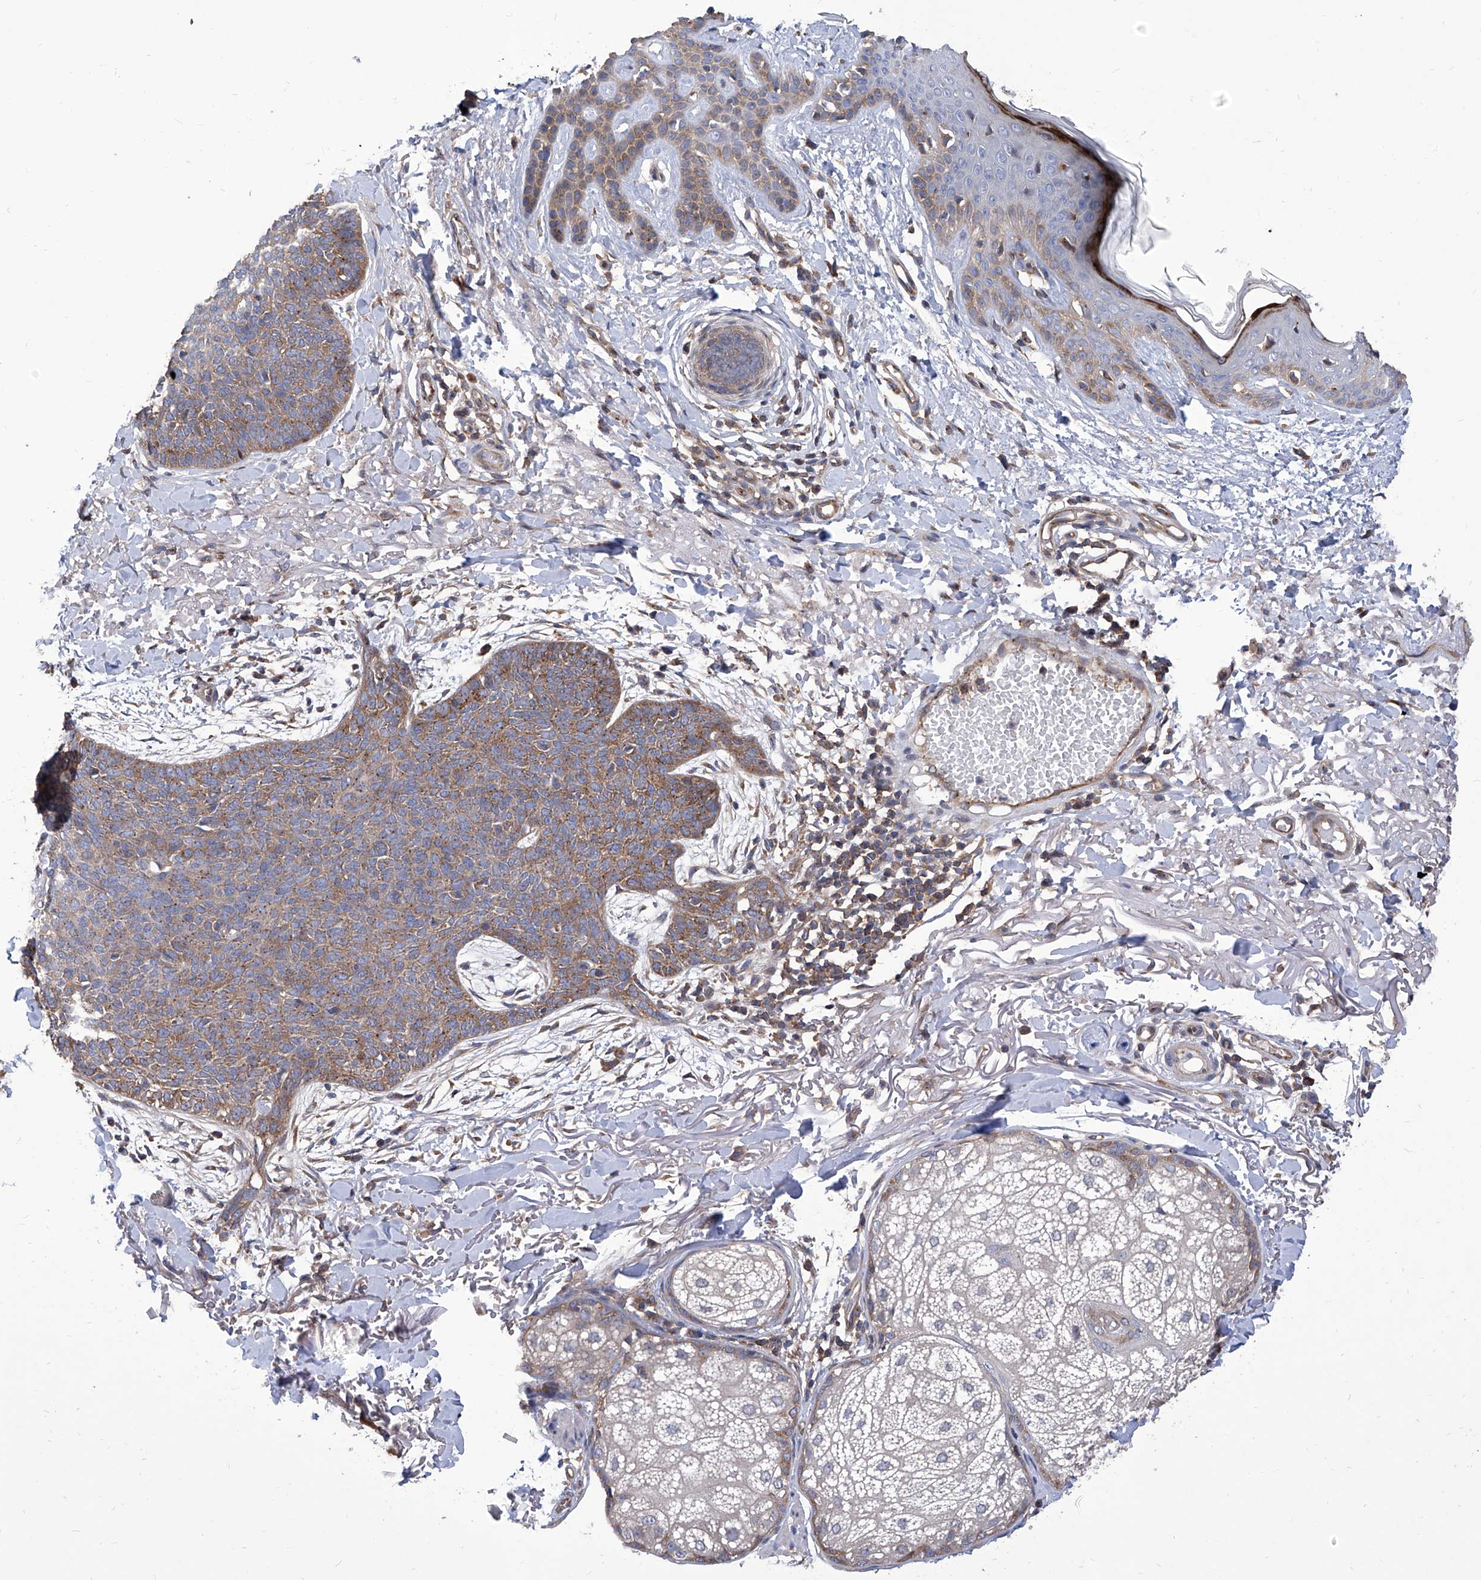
{"staining": {"intensity": "moderate", "quantity": "25%-75%", "location": "cytoplasmic/membranous"}, "tissue": "skin cancer", "cell_type": "Tumor cells", "image_type": "cancer", "snomed": [{"axis": "morphology", "description": "Basal cell carcinoma"}, {"axis": "topography", "description": "Skin"}], "caption": "An immunohistochemistry micrograph of tumor tissue is shown. Protein staining in brown shows moderate cytoplasmic/membranous positivity in skin cancer (basal cell carcinoma) within tumor cells.", "gene": "TJAP1", "patient": {"sex": "male", "age": 85}}